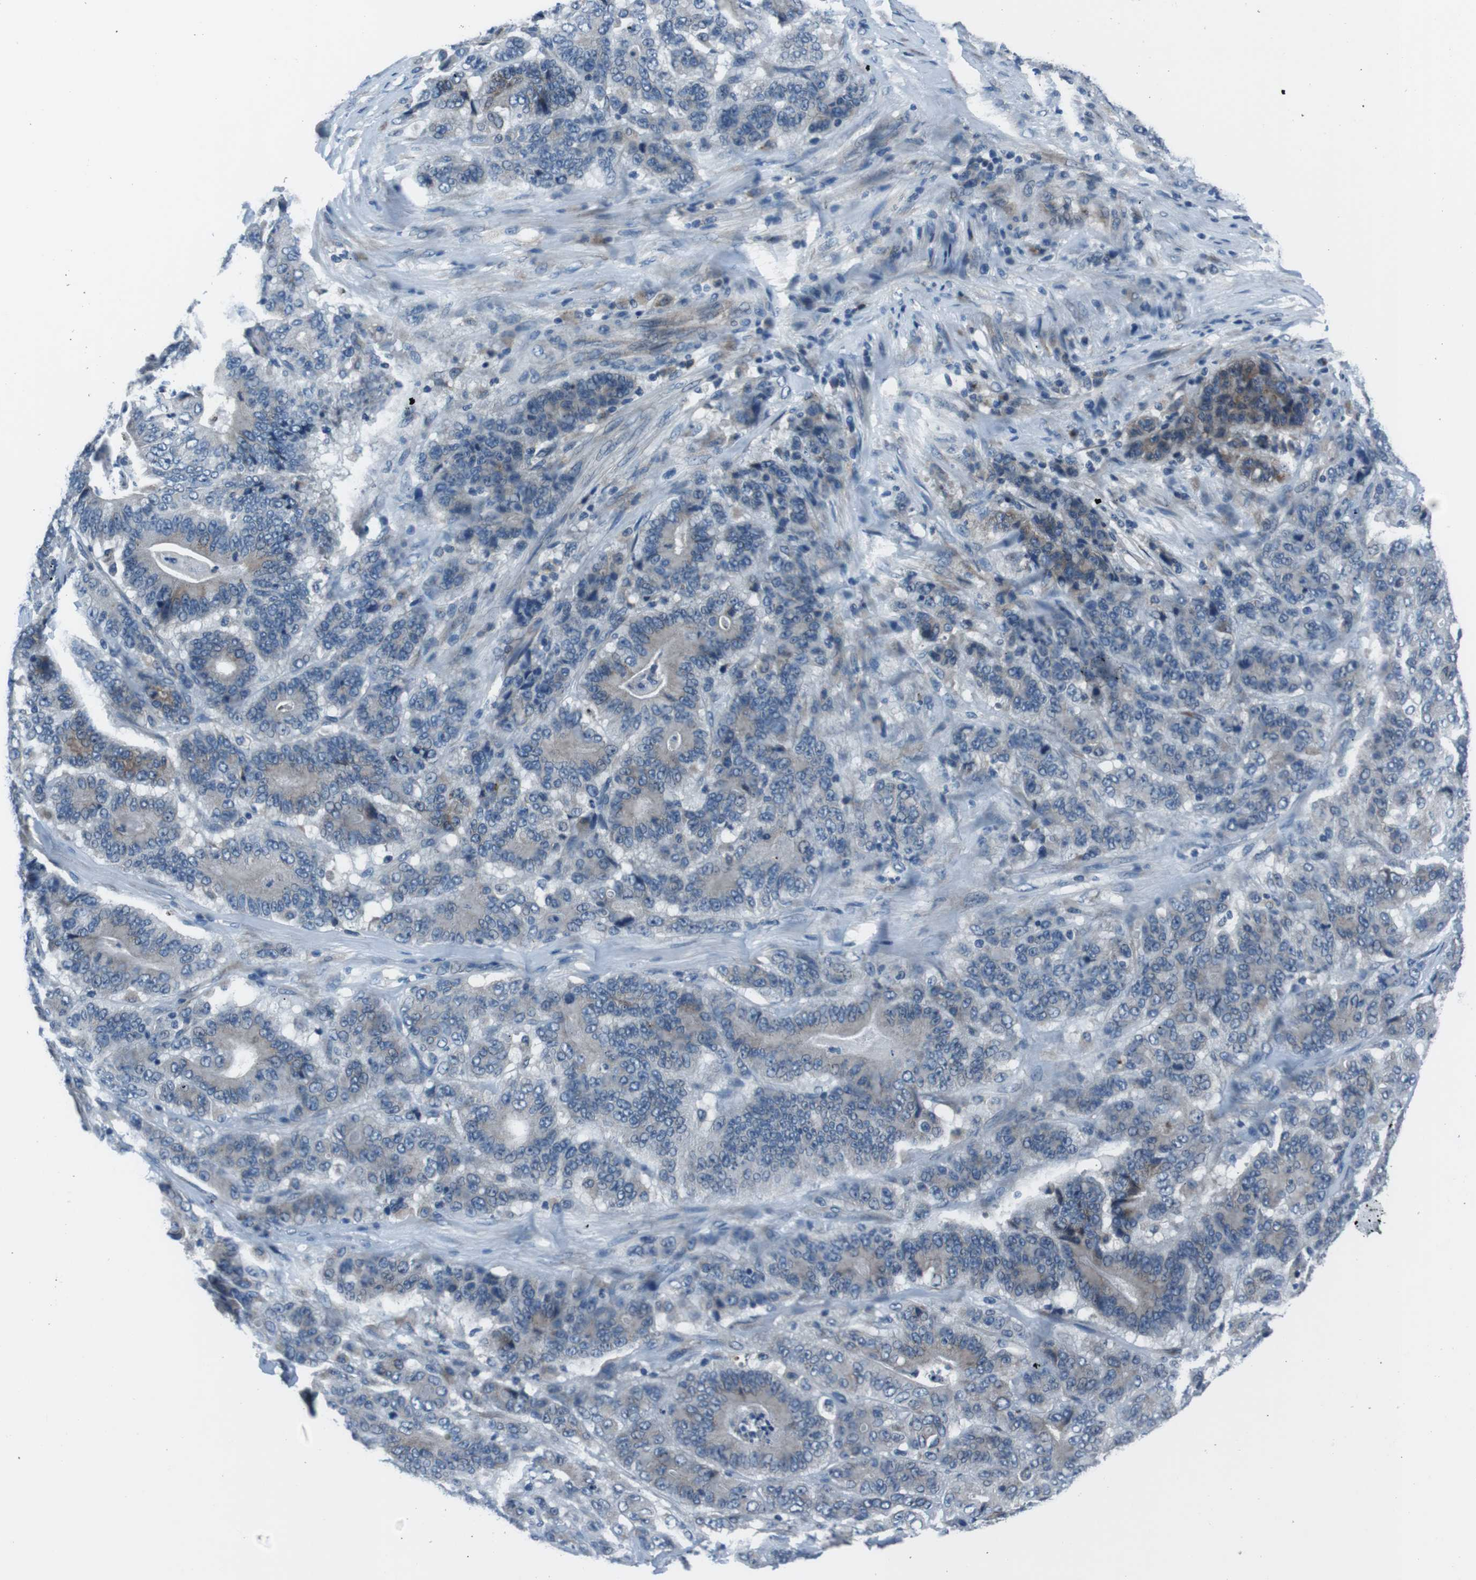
{"staining": {"intensity": "weak", "quantity": "25%-75%", "location": "cytoplasmic/membranous"}, "tissue": "stomach cancer", "cell_type": "Tumor cells", "image_type": "cancer", "snomed": [{"axis": "morphology", "description": "Adenocarcinoma, NOS"}, {"axis": "topography", "description": "Stomach"}], "caption": "Stomach cancer (adenocarcinoma) stained with immunohistochemistry (IHC) reveals weak cytoplasmic/membranous staining in about 25%-75% of tumor cells.", "gene": "NUCB2", "patient": {"sex": "female", "age": 73}}